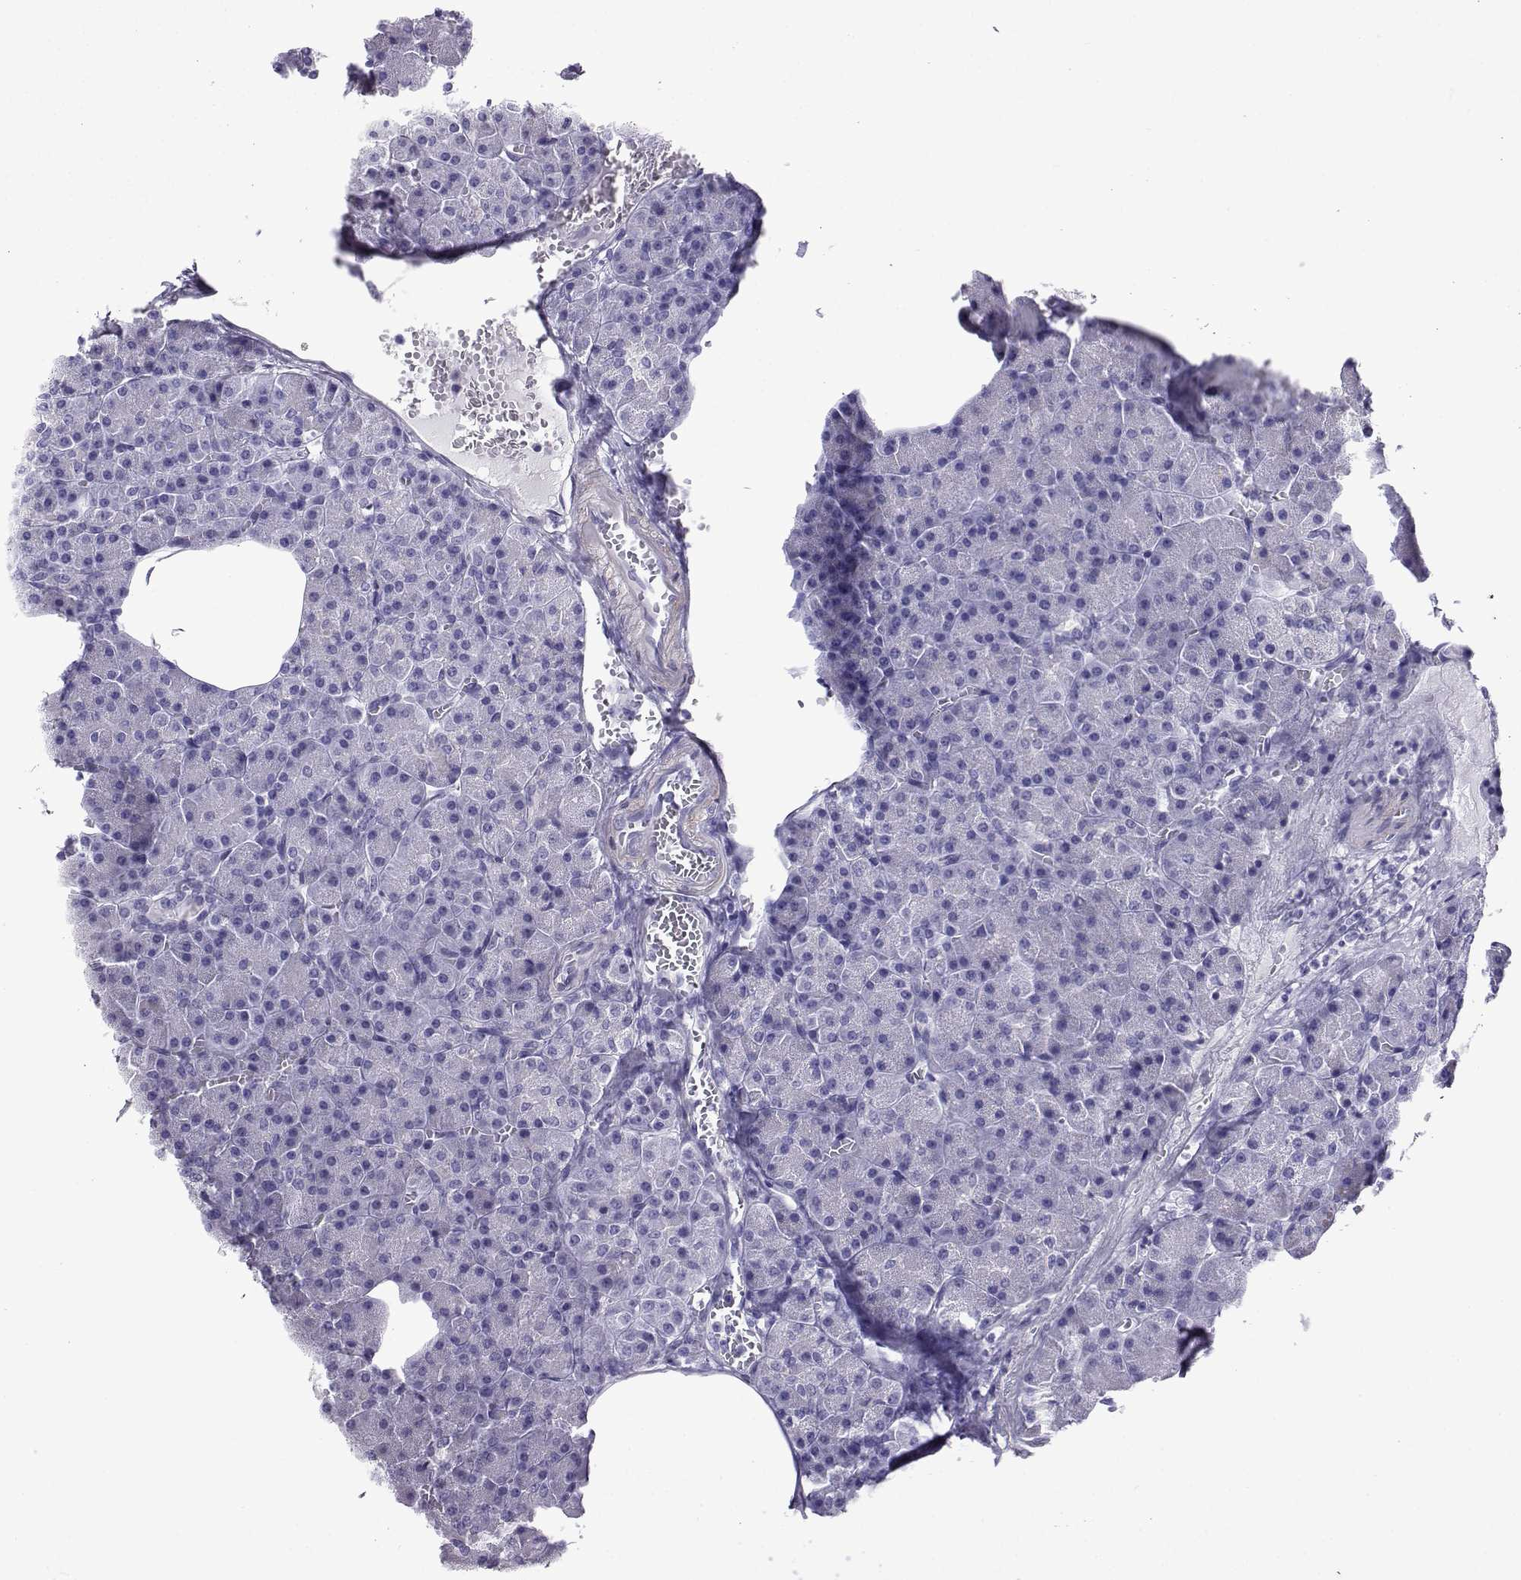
{"staining": {"intensity": "negative", "quantity": "none", "location": "none"}, "tissue": "pancreas", "cell_type": "Exocrine glandular cells", "image_type": "normal", "snomed": [{"axis": "morphology", "description": "Normal tissue, NOS"}, {"axis": "topography", "description": "Pancreas"}], "caption": "Immunohistochemistry (IHC) image of normal pancreas: pancreas stained with DAB demonstrates no significant protein positivity in exocrine glandular cells.", "gene": "KCNF1", "patient": {"sex": "female", "age": 45}}